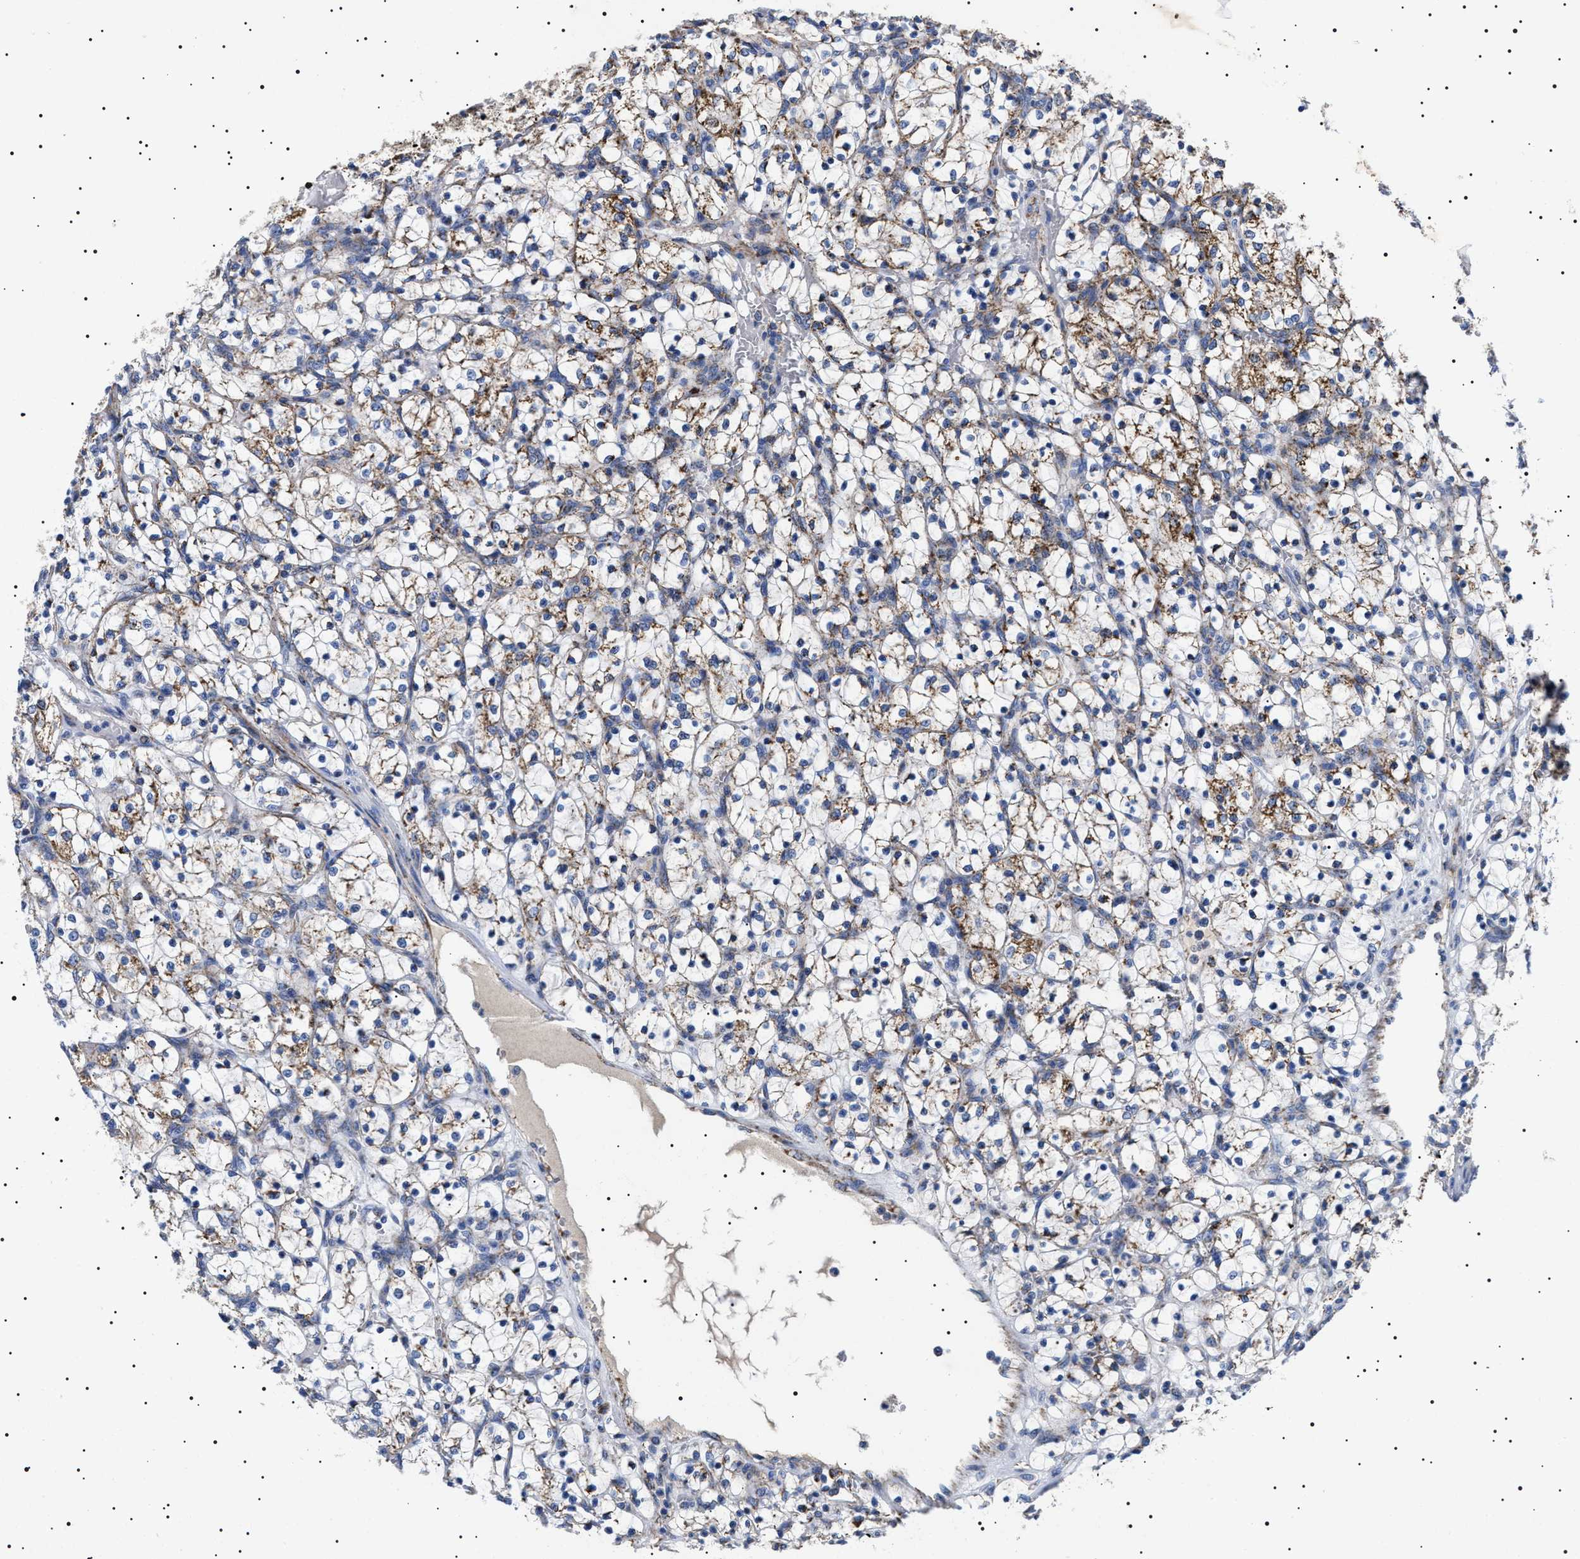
{"staining": {"intensity": "moderate", "quantity": "25%-75%", "location": "cytoplasmic/membranous"}, "tissue": "renal cancer", "cell_type": "Tumor cells", "image_type": "cancer", "snomed": [{"axis": "morphology", "description": "Adenocarcinoma, NOS"}, {"axis": "topography", "description": "Kidney"}], "caption": "Protein staining of adenocarcinoma (renal) tissue shows moderate cytoplasmic/membranous expression in approximately 25%-75% of tumor cells.", "gene": "CHRDL2", "patient": {"sex": "female", "age": 69}}